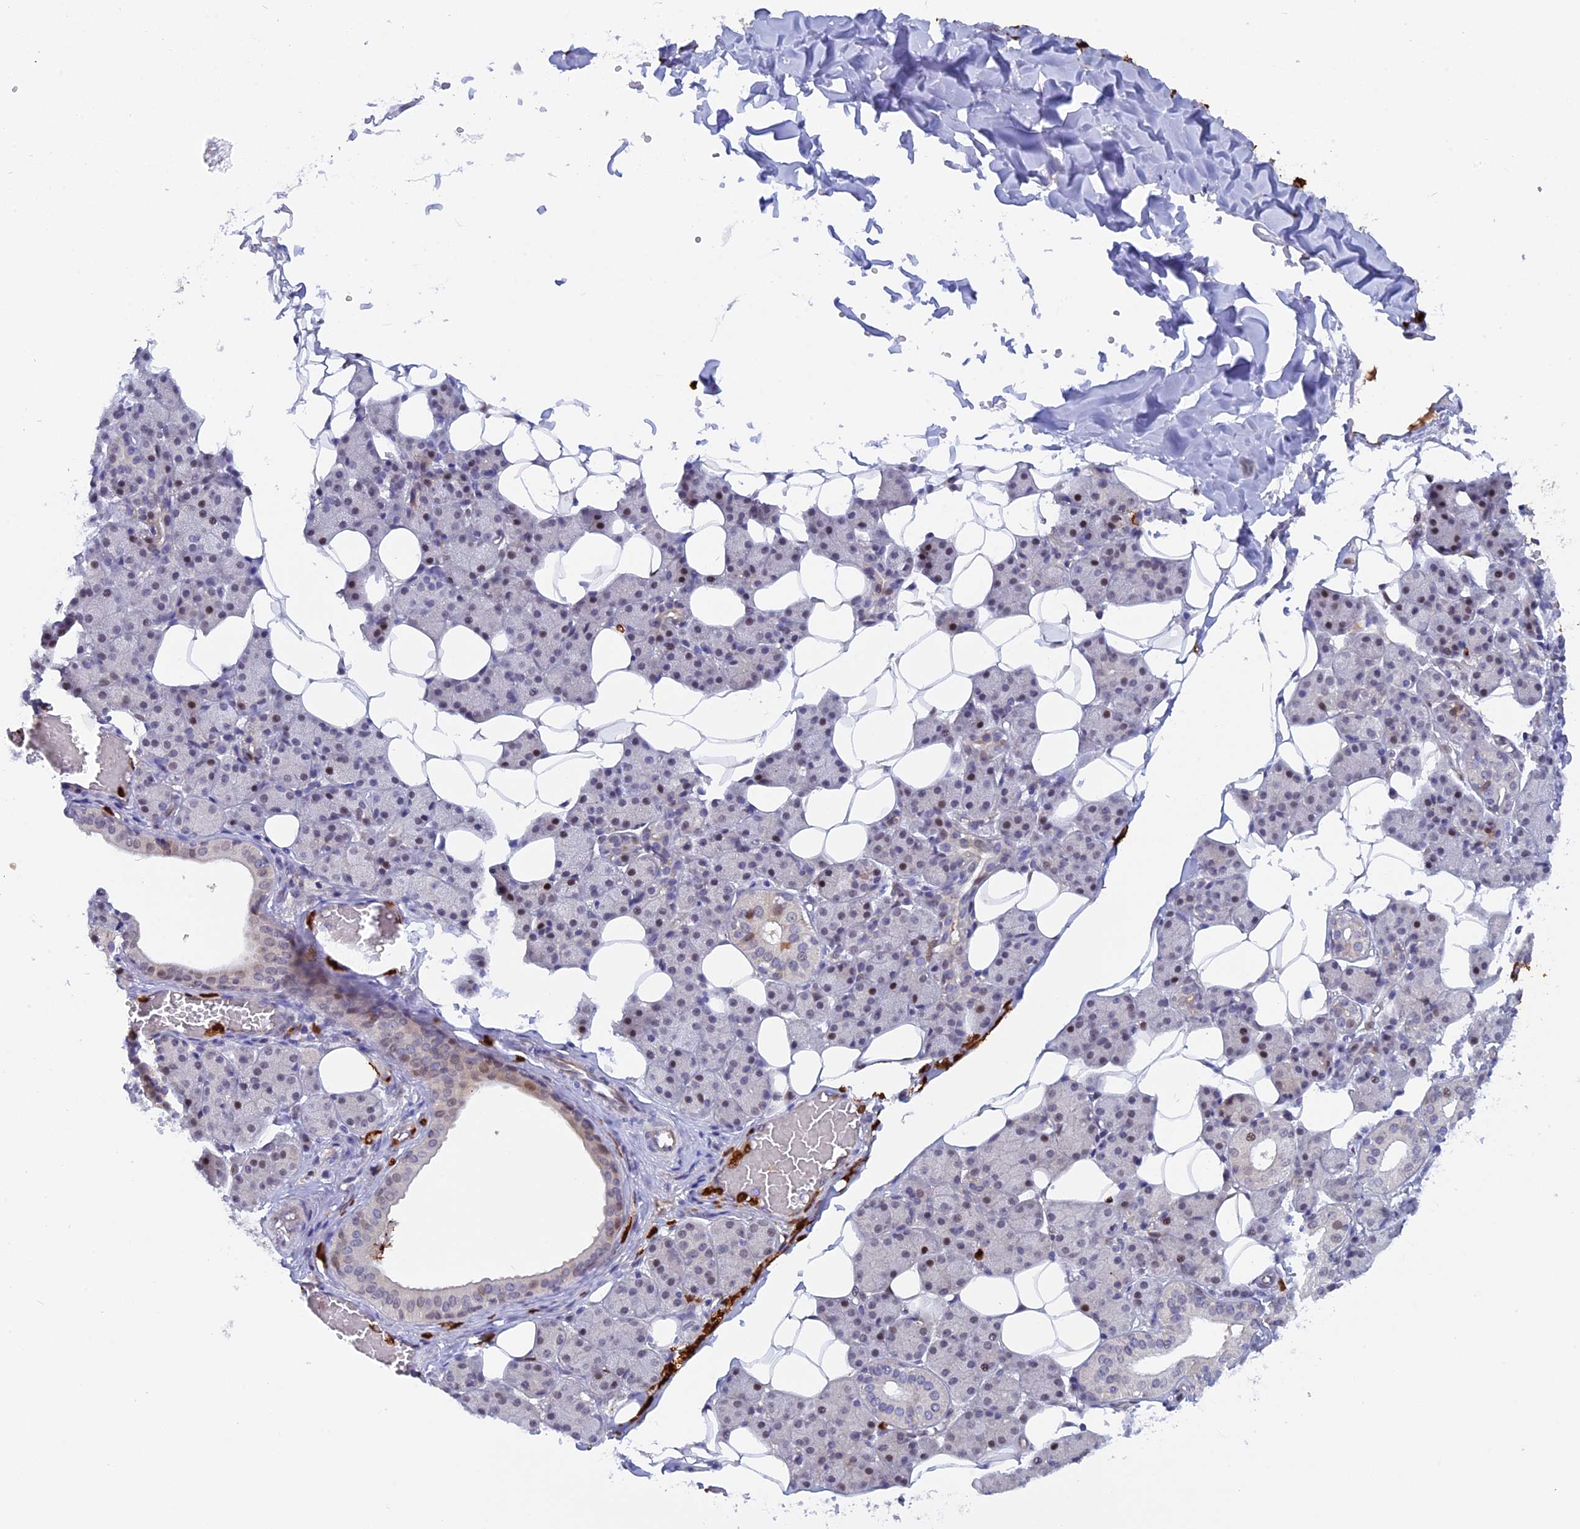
{"staining": {"intensity": "negative", "quantity": "none", "location": "none"}, "tissue": "salivary gland", "cell_type": "Glandular cells", "image_type": "normal", "snomed": [{"axis": "morphology", "description": "Normal tissue, NOS"}, {"axis": "topography", "description": "Salivary gland"}], "caption": "This is an immunohistochemistry histopathology image of unremarkable salivary gland. There is no positivity in glandular cells.", "gene": "SLC26A1", "patient": {"sex": "female", "age": 33}}